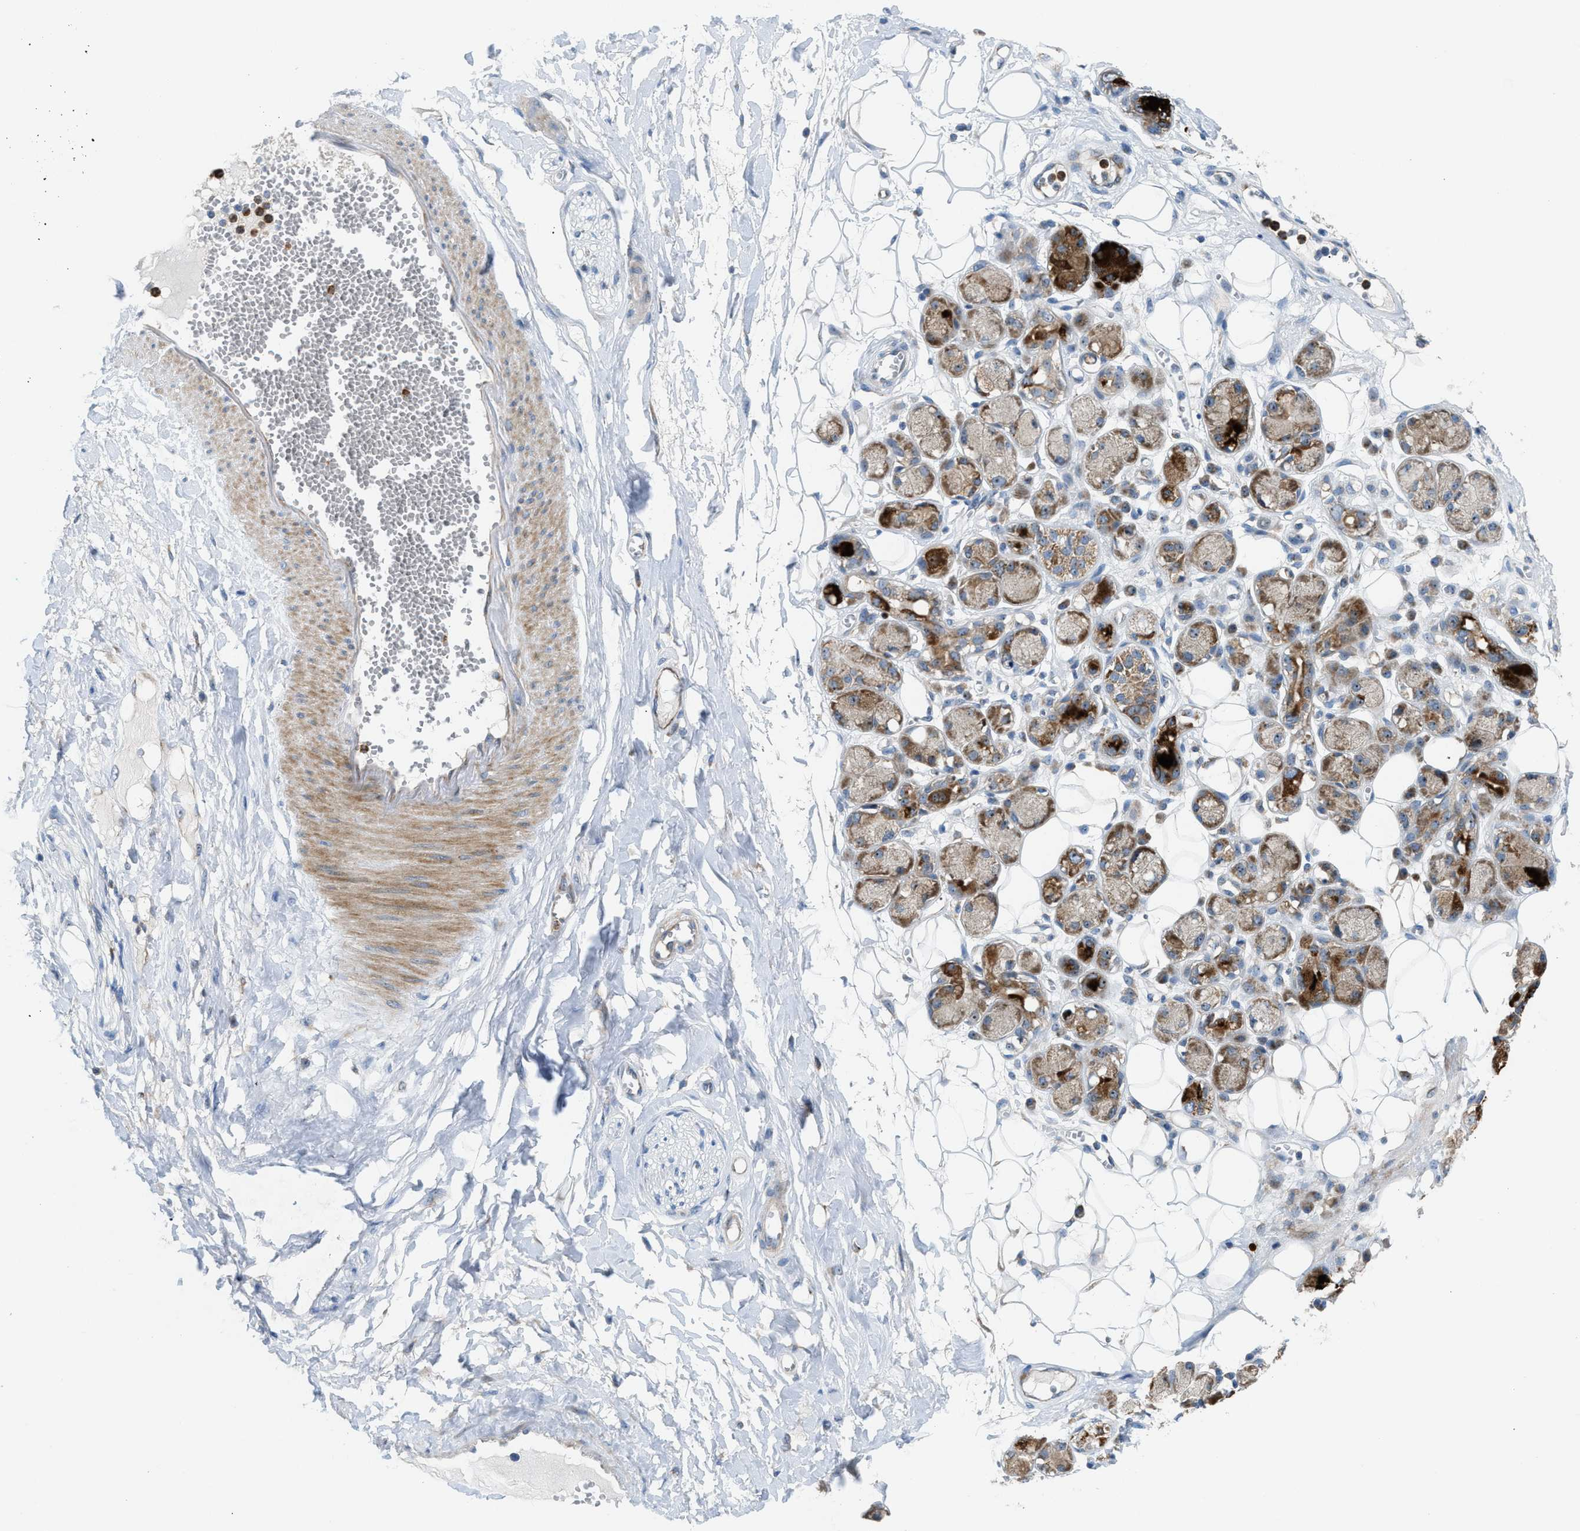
{"staining": {"intensity": "negative", "quantity": "none", "location": "none"}, "tissue": "adipose tissue", "cell_type": "Adipocytes", "image_type": "normal", "snomed": [{"axis": "morphology", "description": "Normal tissue, NOS"}, {"axis": "morphology", "description": "Inflammation, NOS"}, {"axis": "topography", "description": "Salivary gland"}, {"axis": "topography", "description": "Peripheral nerve tissue"}], "caption": "The histopathology image shows no staining of adipocytes in unremarkable adipose tissue.", "gene": "TPH1", "patient": {"sex": "female", "age": 75}}